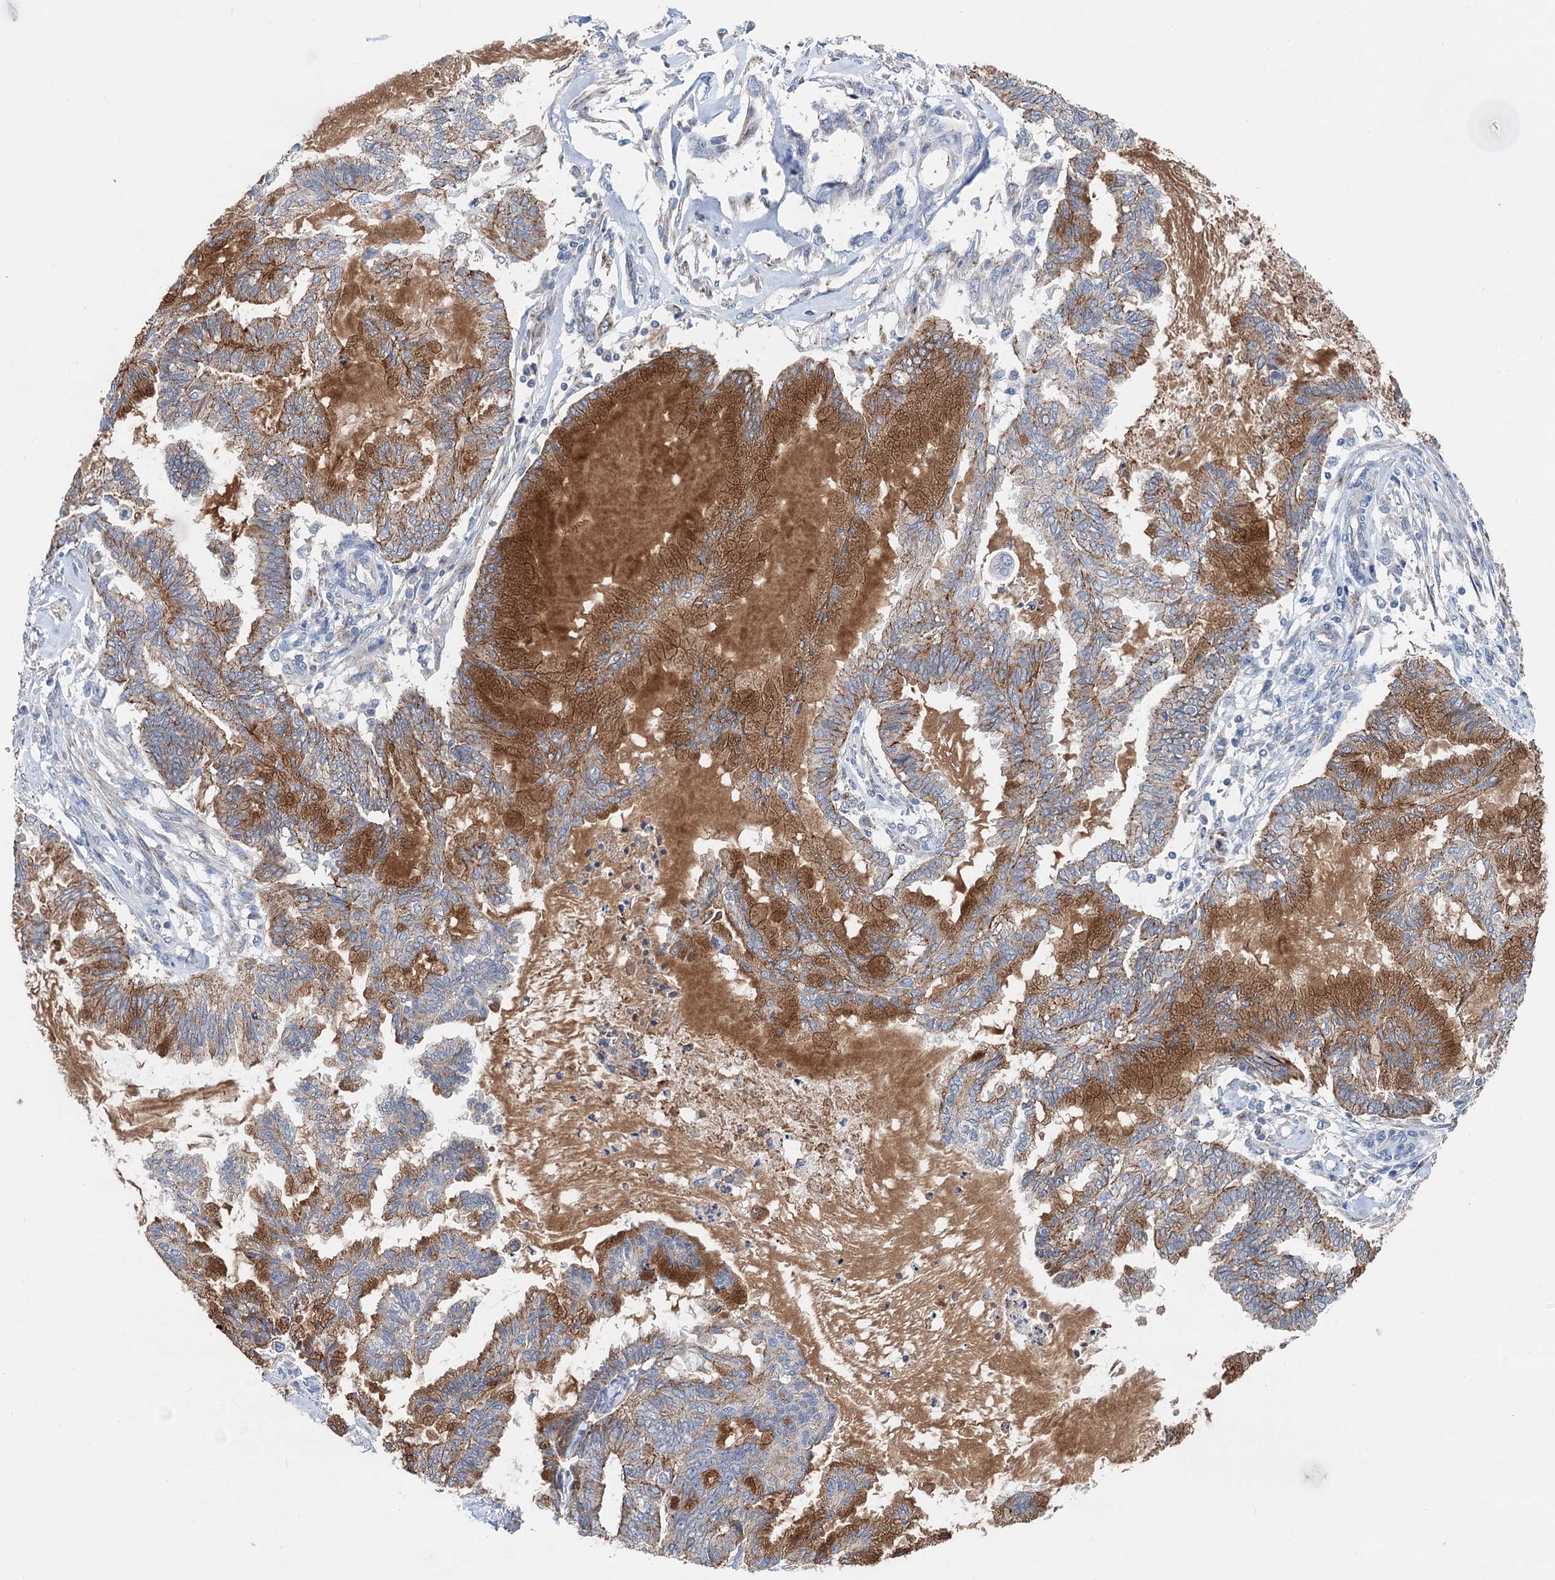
{"staining": {"intensity": "moderate", "quantity": ">75%", "location": "cytoplasmic/membranous"}, "tissue": "endometrial cancer", "cell_type": "Tumor cells", "image_type": "cancer", "snomed": [{"axis": "morphology", "description": "Adenocarcinoma, NOS"}, {"axis": "topography", "description": "Endometrium"}], "caption": "Immunohistochemistry (IHC) micrograph of neoplastic tissue: endometrial cancer (adenocarcinoma) stained using immunohistochemistry demonstrates medium levels of moderate protein expression localized specifically in the cytoplasmic/membranous of tumor cells, appearing as a cytoplasmic/membranous brown color.", "gene": "DGLUCY", "patient": {"sex": "female", "age": 86}}